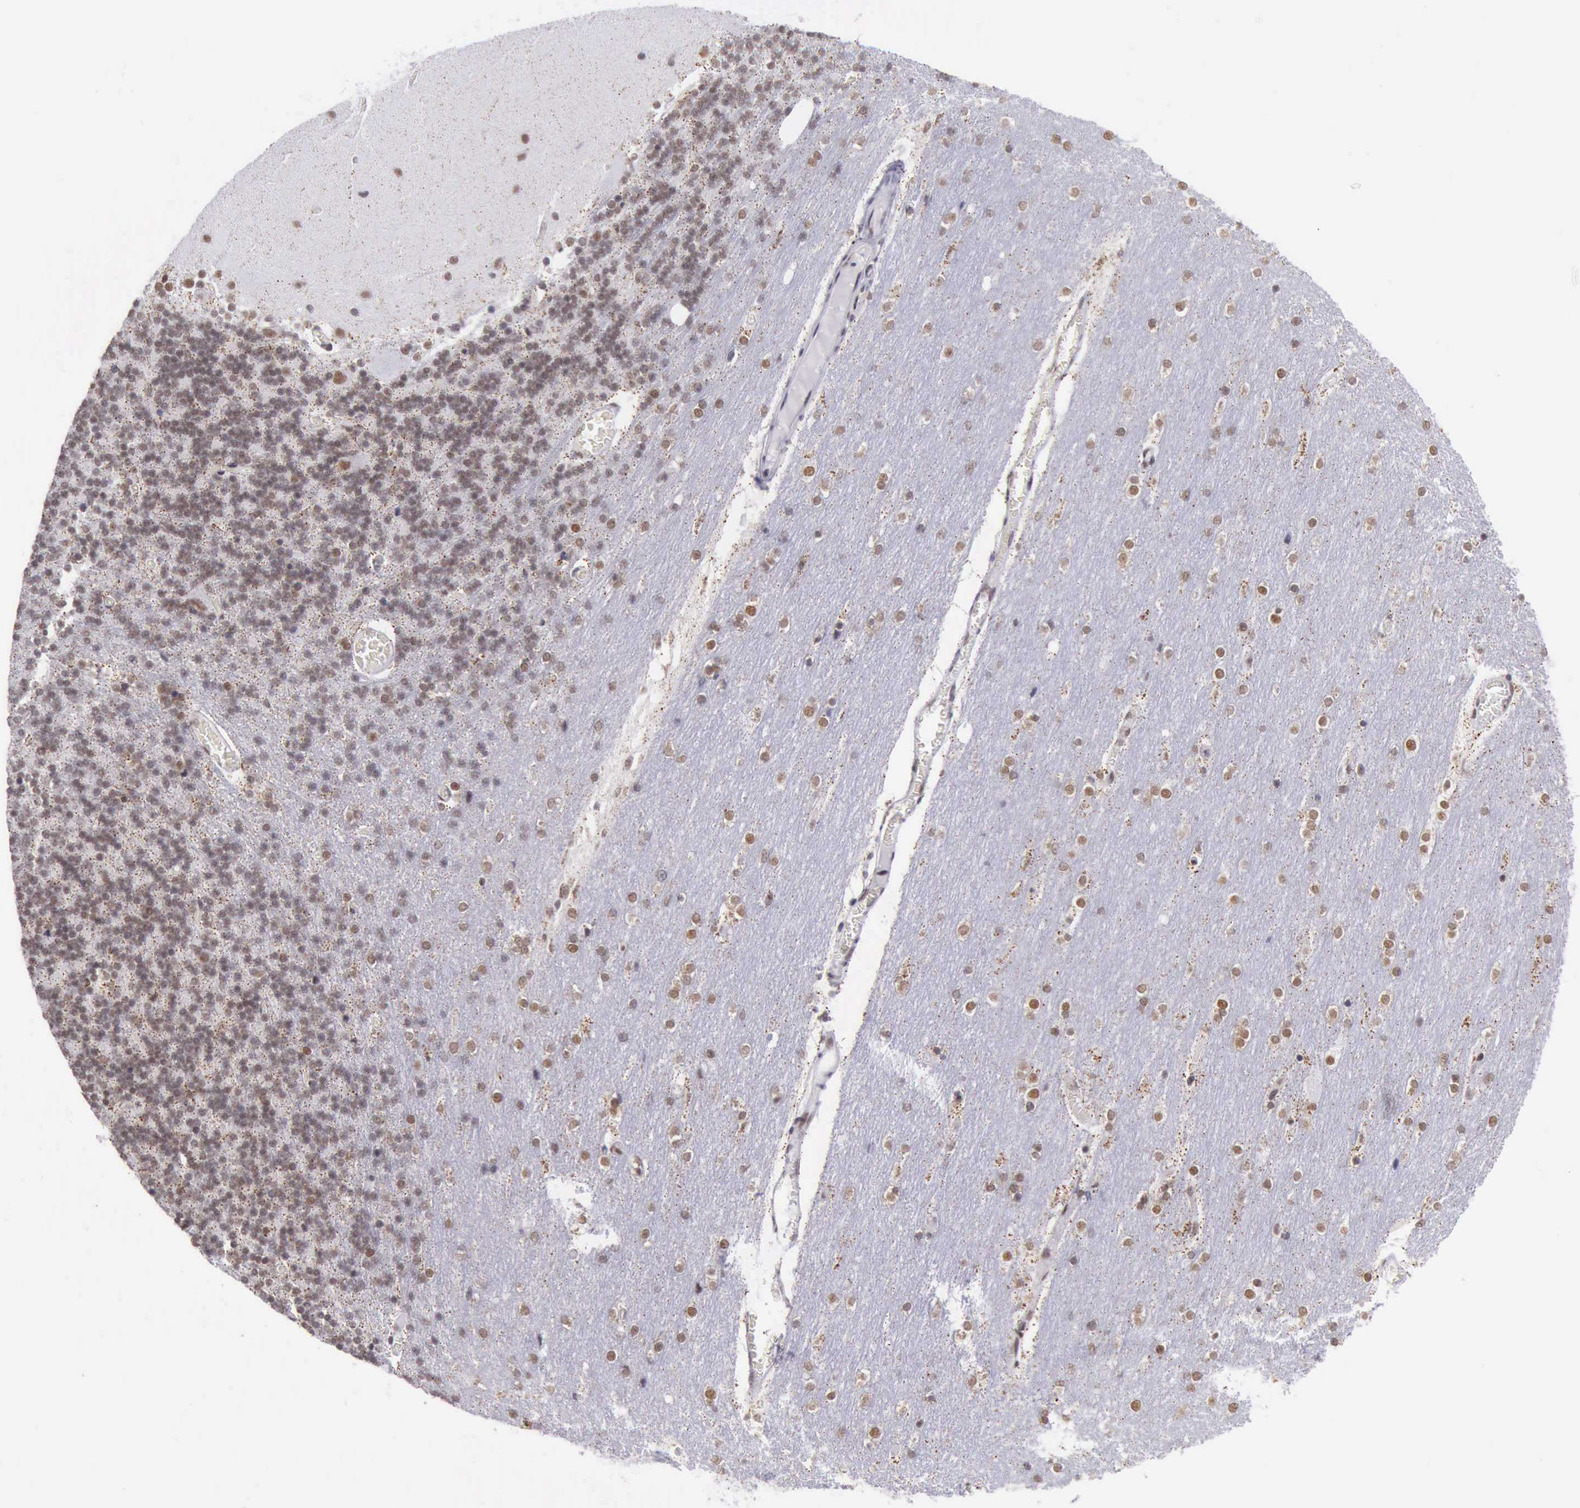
{"staining": {"intensity": "weak", "quantity": ">75%", "location": "nuclear"}, "tissue": "cerebellum", "cell_type": "Cells in granular layer", "image_type": "normal", "snomed": [{"axis": "morphology", "description": "Normal tissue, NOS"}, {"axis": "topography", "description": "Cerebellum"}], "caption": "An IHC photomicrograph of normal tissue is shown. Protein staining in brown highlights weak nuclear positivity in cerebellum within cells in granular layer.", "gene": "ERCC4", "patient": {"sex": "female", "age": 54}}